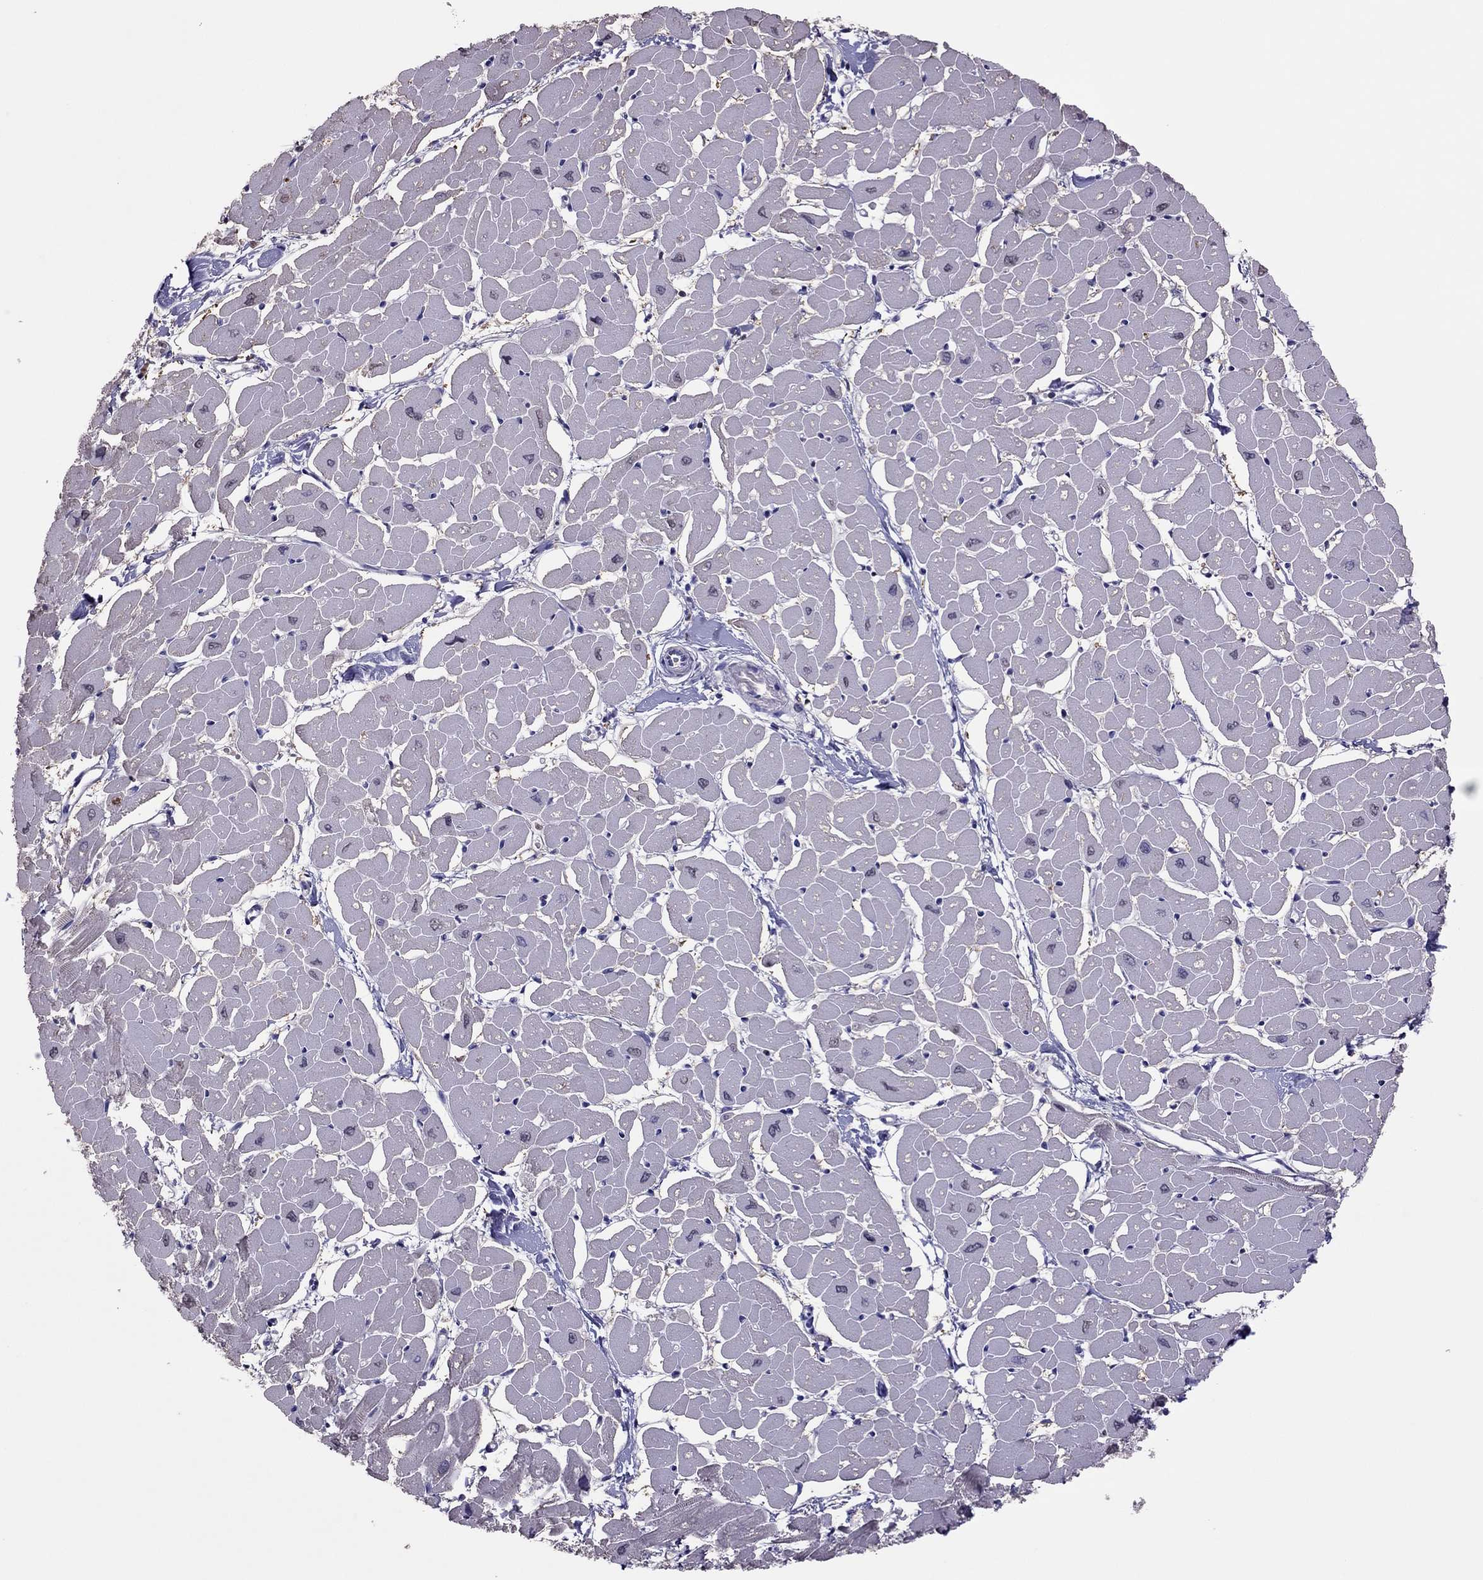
{"staining": {"intensity": "negative", "quantity": "none", "location": "none"}, "tissue": "heart muscle", "cell_type": "Cardiomyocytes", "image_type": "normal", "snomed": [{"axis": "morphology", "description": "Normal tissue, NOS"}, {"axis": "topography", "description": "Heart"}], "caption": "DAB (3,3'-diaminobenzidine) immunohistochemical staining of unremarkable heart muscle exhibits no significant expression in cardiomyocytes.", "gene": "SPINT3", "patient": {"sex": "male", "age": 57}}